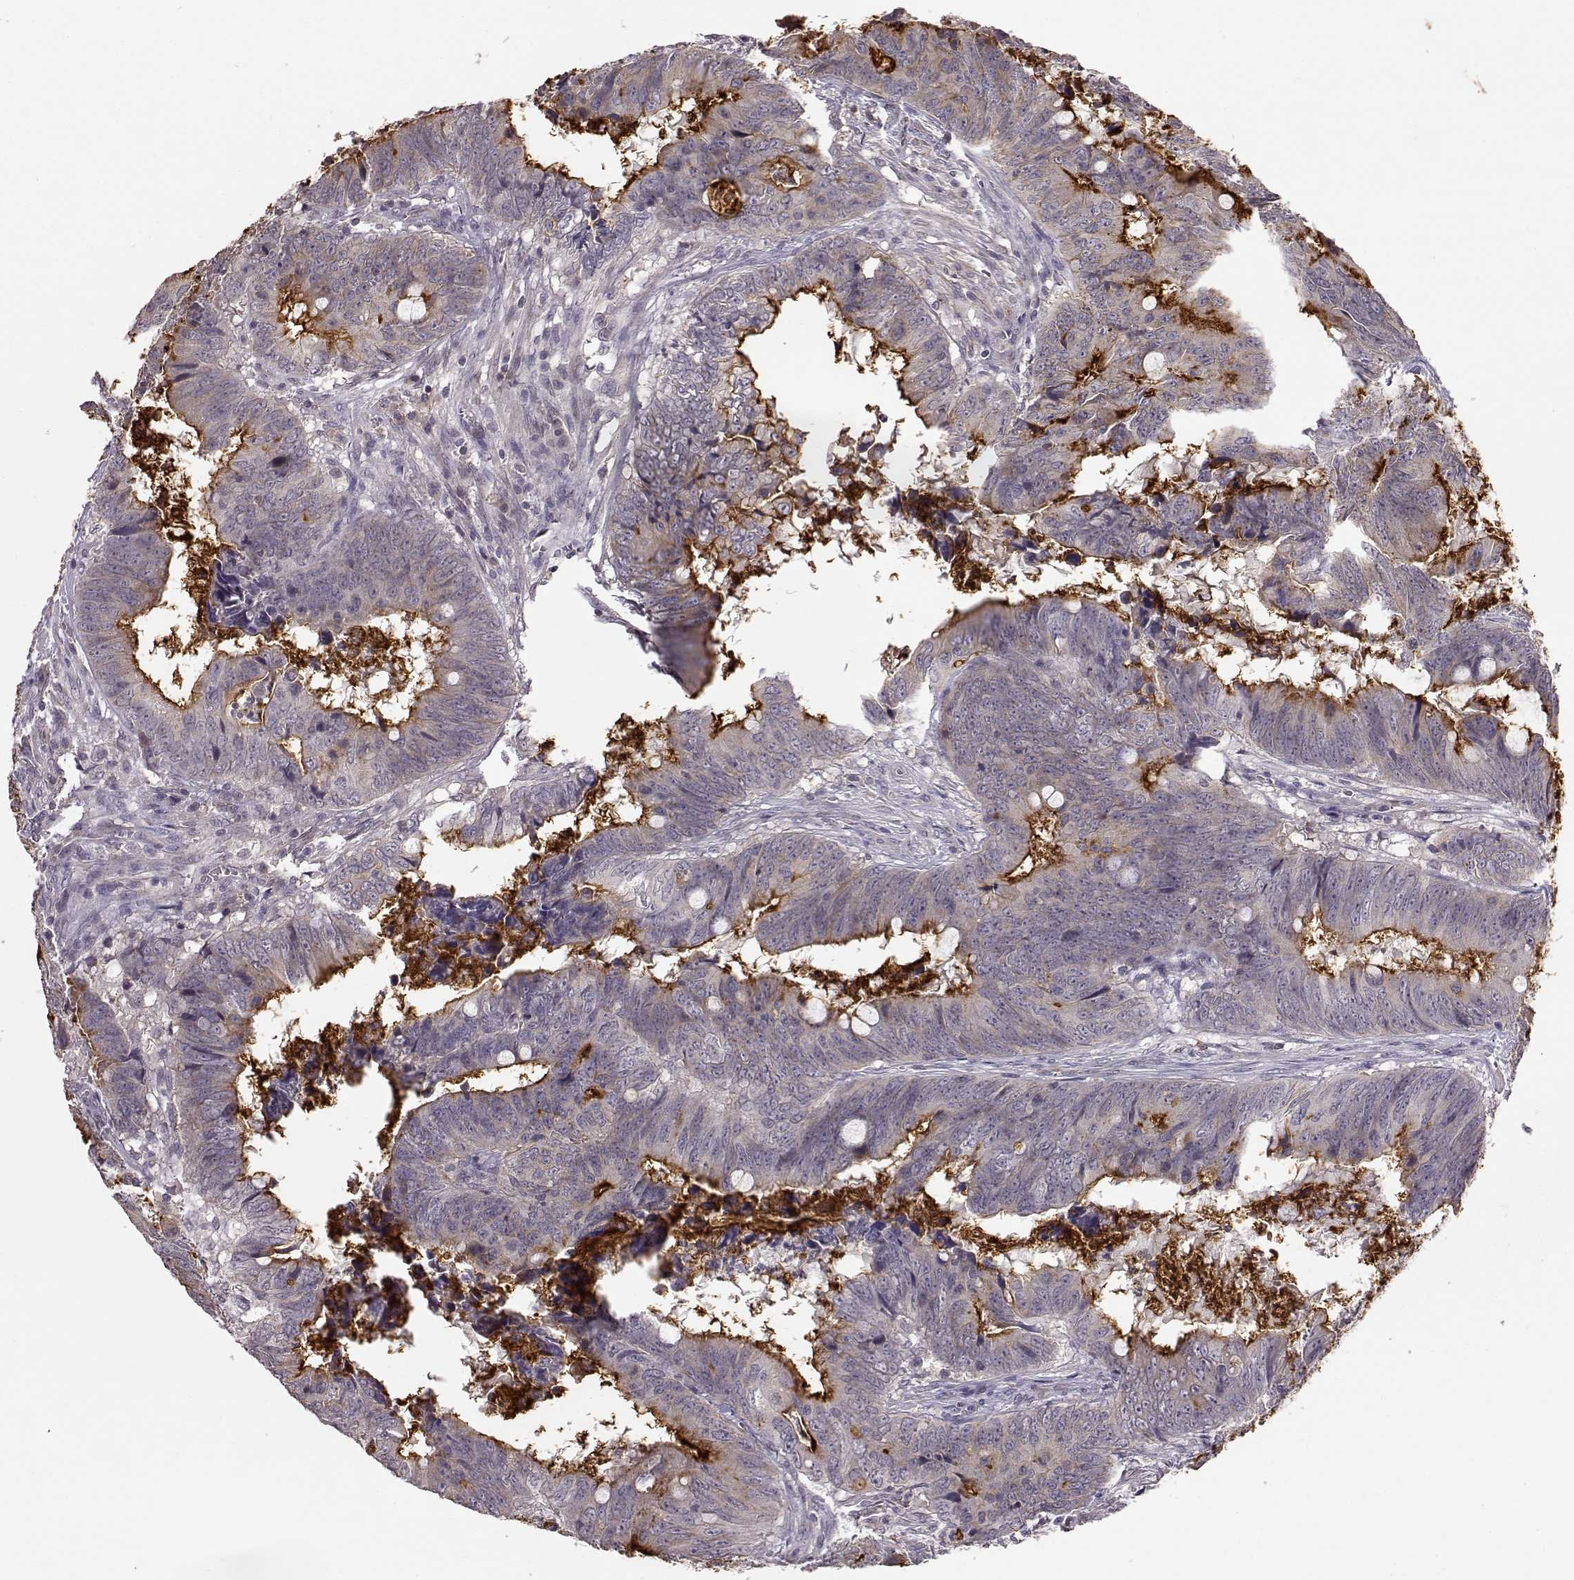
{"staining": {"intensity": "strong", "quantity": "<25%", "location": "cytoplasmic/membranous"}, "tissue": "colorectal cancer", "cell_type": "Tumor cells", "image_type": "cancer", "snomed": [{"axis": "morphology", "description": "Adenocarcinoma, NOS"}, {"axis": "topography", "description": "Colon"}], "caption": "Protein staining of colorectal cancer tissue shows strong cytoplasmic/membranous expression in about <25% of tumor cells.", "gene": "IFITM1", "patient": {"sex": "female", "age": 82}}